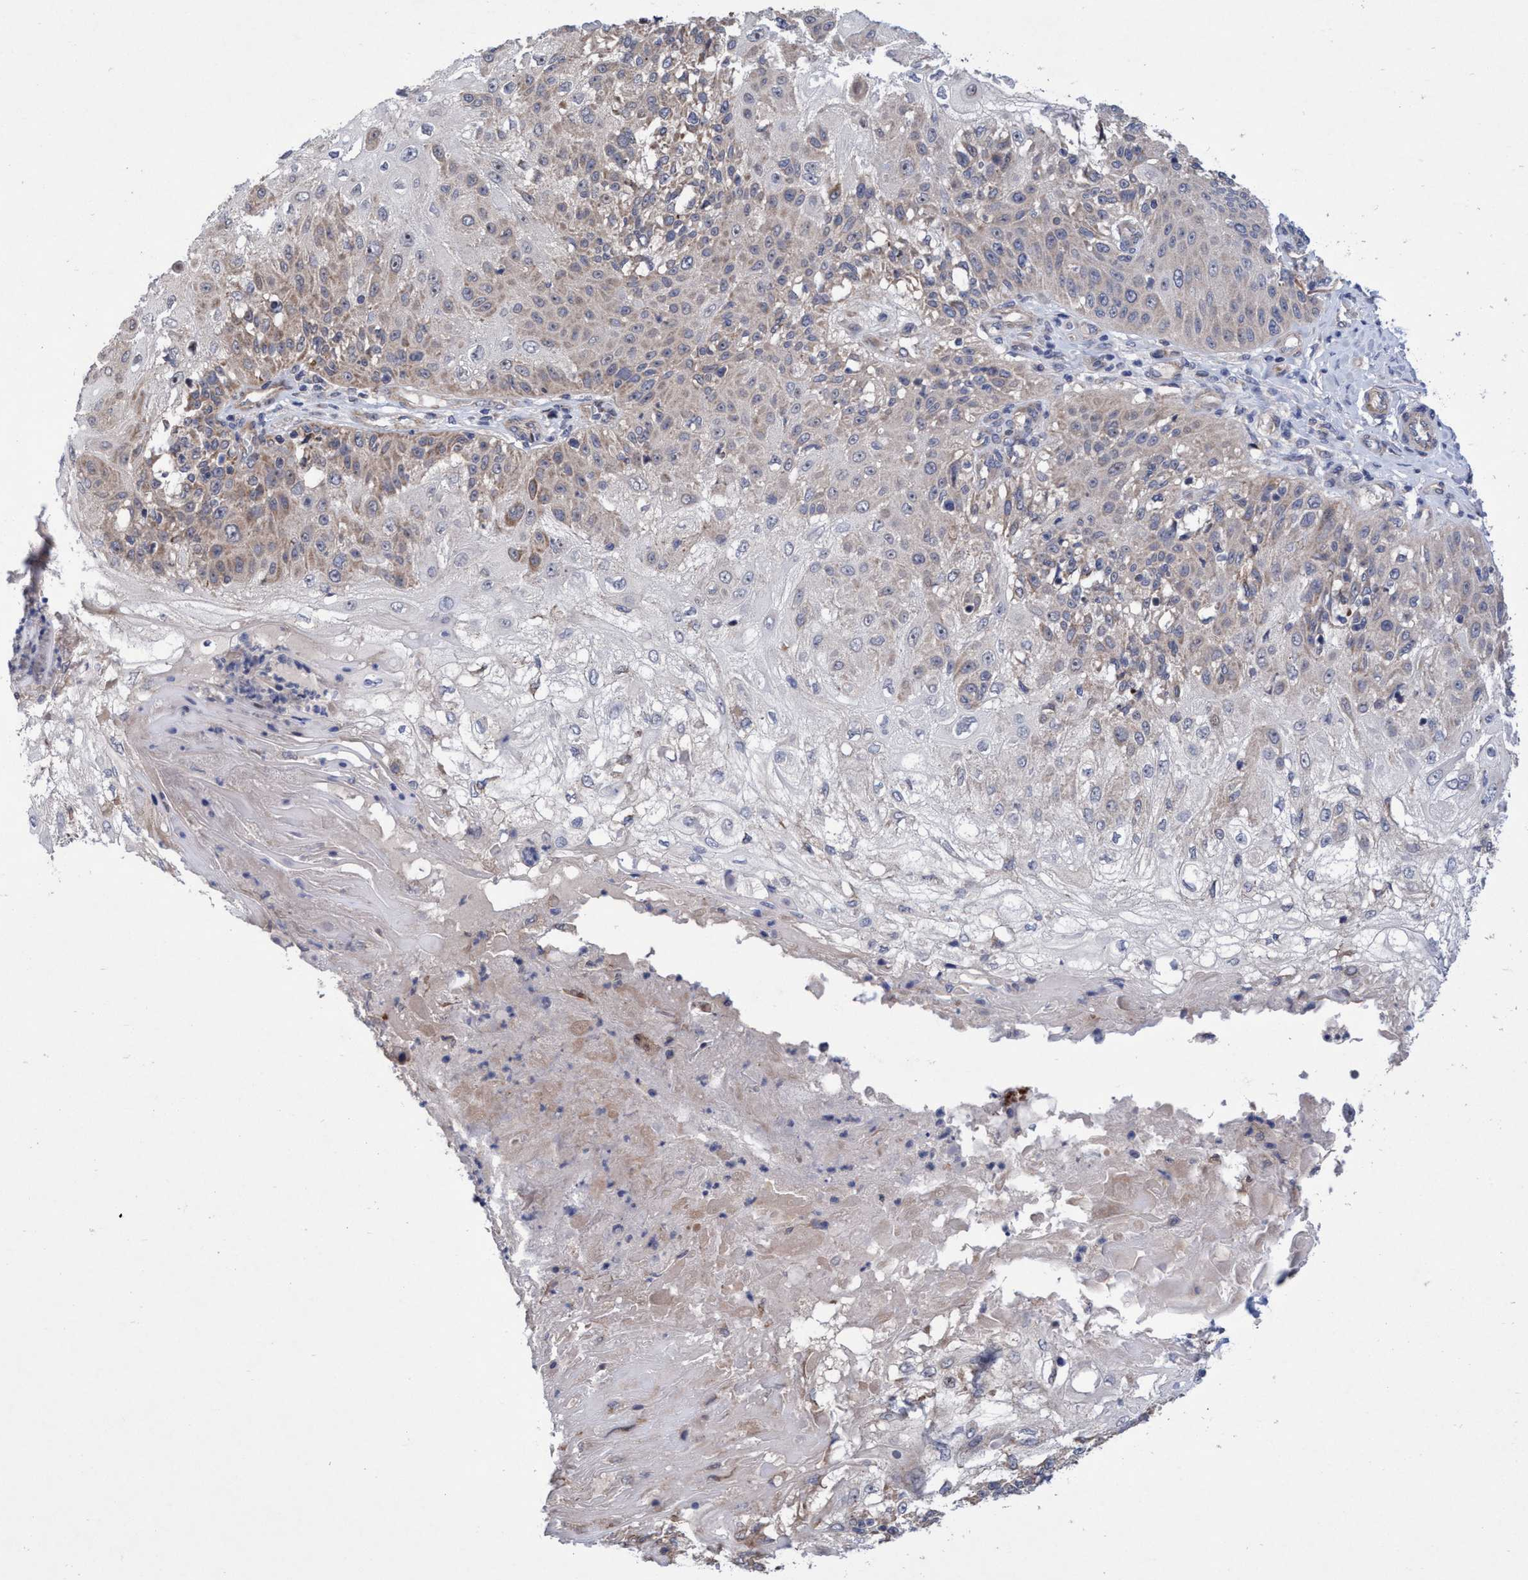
{"staining": {"intensity": "moderate", "quantity": "25%-75%", "location": "cytoplasmic/membranous,nuclear"}, "tissue": "skin cancer", "cell_type": "Tumor cells", "image_type": "cancer", "snomed": [{"axis": "morphology", "description": "Normal tissue, NOS"}, {"axis": "morphology", "description": "Squamous cell carcinoma, NOS"}, {"axis": "topography", "description": "Skin"}], "caption": "The photomicrograph demonstrates immunohistochemical staining of skin squamous cell carcinoma. There is moderate cytoplasmic/membranous and nuclear expression is seen in approximately 25%-75% of tumor cells. (DAB (3,3'-diaminobenzidine) IHC, brown staining for protein, blue staining for nuclei).", "gene": "P2RY14", "patient": {"sex": "female", "age": 83}}